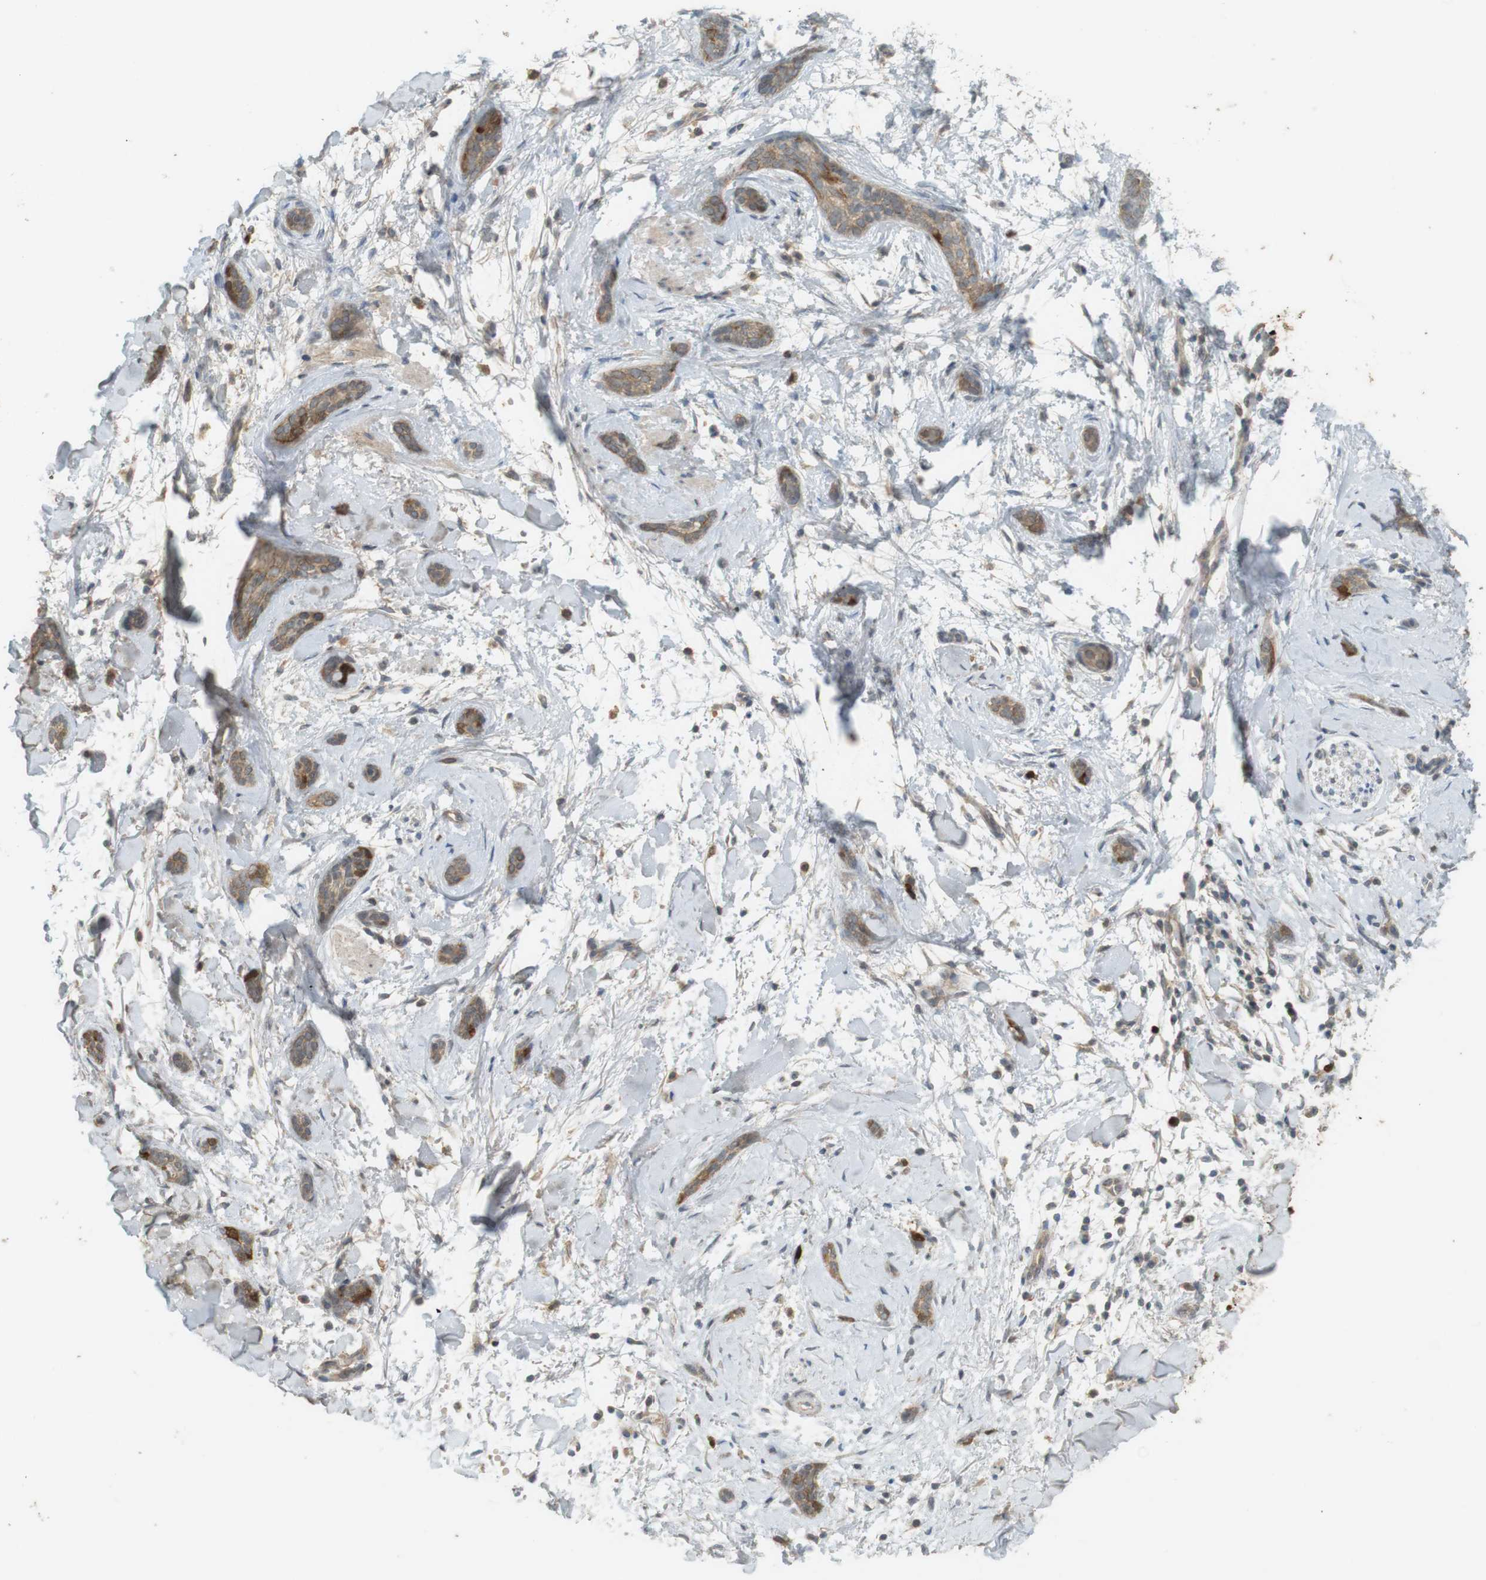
{"staining": {"intensity": "moderate", "quantity": "<25%", "location": "cytoplasmic/membranous"}, "tissue": "skin cancer", "cell_type": "Tumor cells", "image_type": "cancer", "snomed": [{"axis": "morphology", "description": "Basal cell carcinoma"}, {"axis": "morphology", "description": "Adnexal tumor, benign"}, {"axis": "topography", "description": "Skin"}], "caption": "Immunohistochemistry staining of skin benign adnexal tumor, which reveals low levels of moderate cytoplasmic/membranous staining in about <25% of tumor cells indicating moderate cytoplasmic/membranous protein positivity. The staining was performed using DAB (brown) for protein detection and nuclei were counterstained in hematoxylin (blue).", "gene": "TTK", "patient": {"sex": "female", "age": 42}}